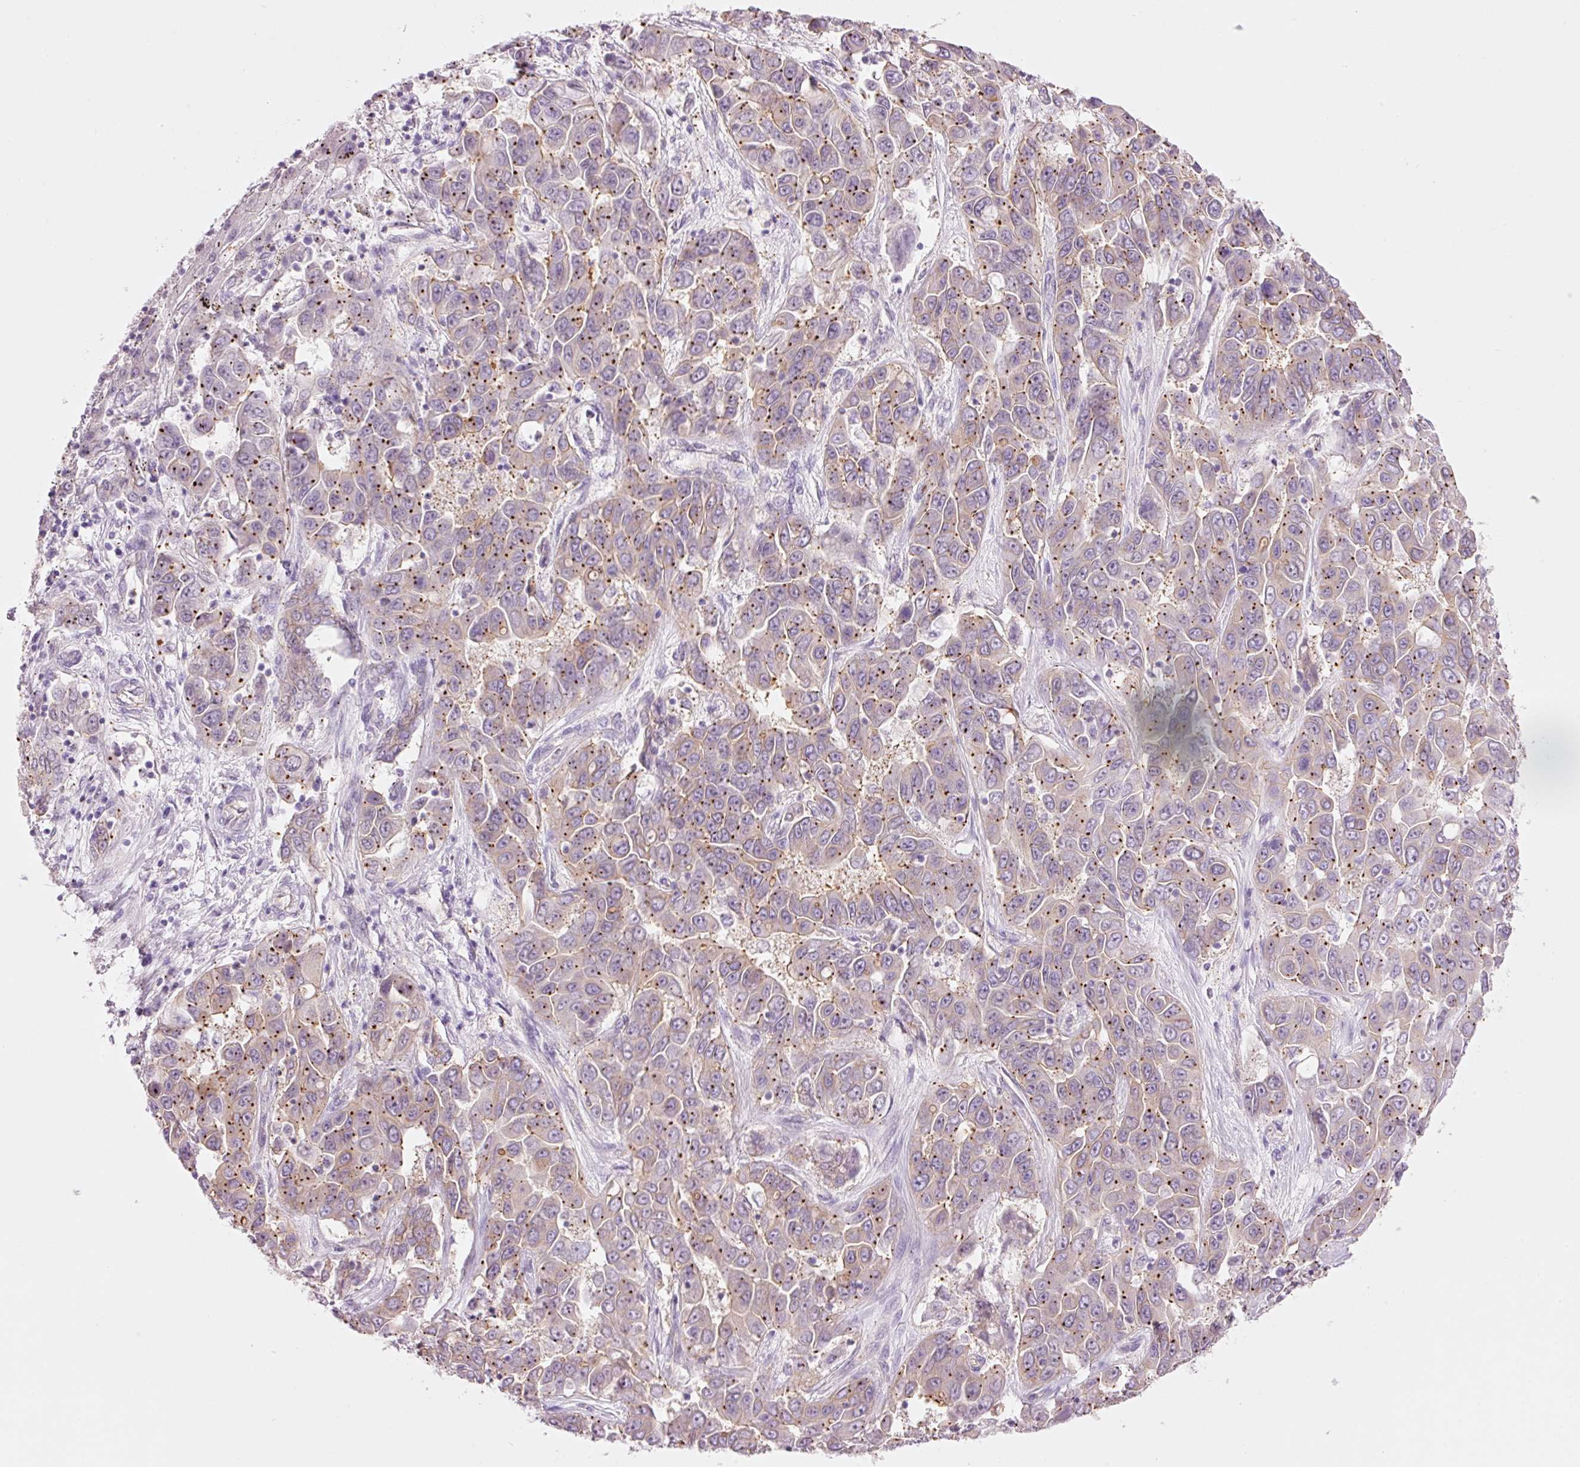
{"staining": {"intensity": "moderate", "quantity": "25%-75%", "location": "cytoplasmic/membranous"}, "tissue": "liver cancer", "cell_type": "Tumor cells", "image_type": "cancer", "snomed": [{"axis": "morphology", "description": "Cholangiocarcinoma"}, {"axis": "topography", "description": "Liver"}], "caption": "Immunohistochemistry histopathology image of neoplastic tissue: liver cancer (cholangiocarcinoma) stained using IHC exhibits medium levels of moderate protein expression localized specifically in the cytoplasmic/membranous of tumor cells, appearing as a cytoplasmic/membranous brown color.", "gene": "HSPA4L", "patient": {"sex": "female", "age": 52}}